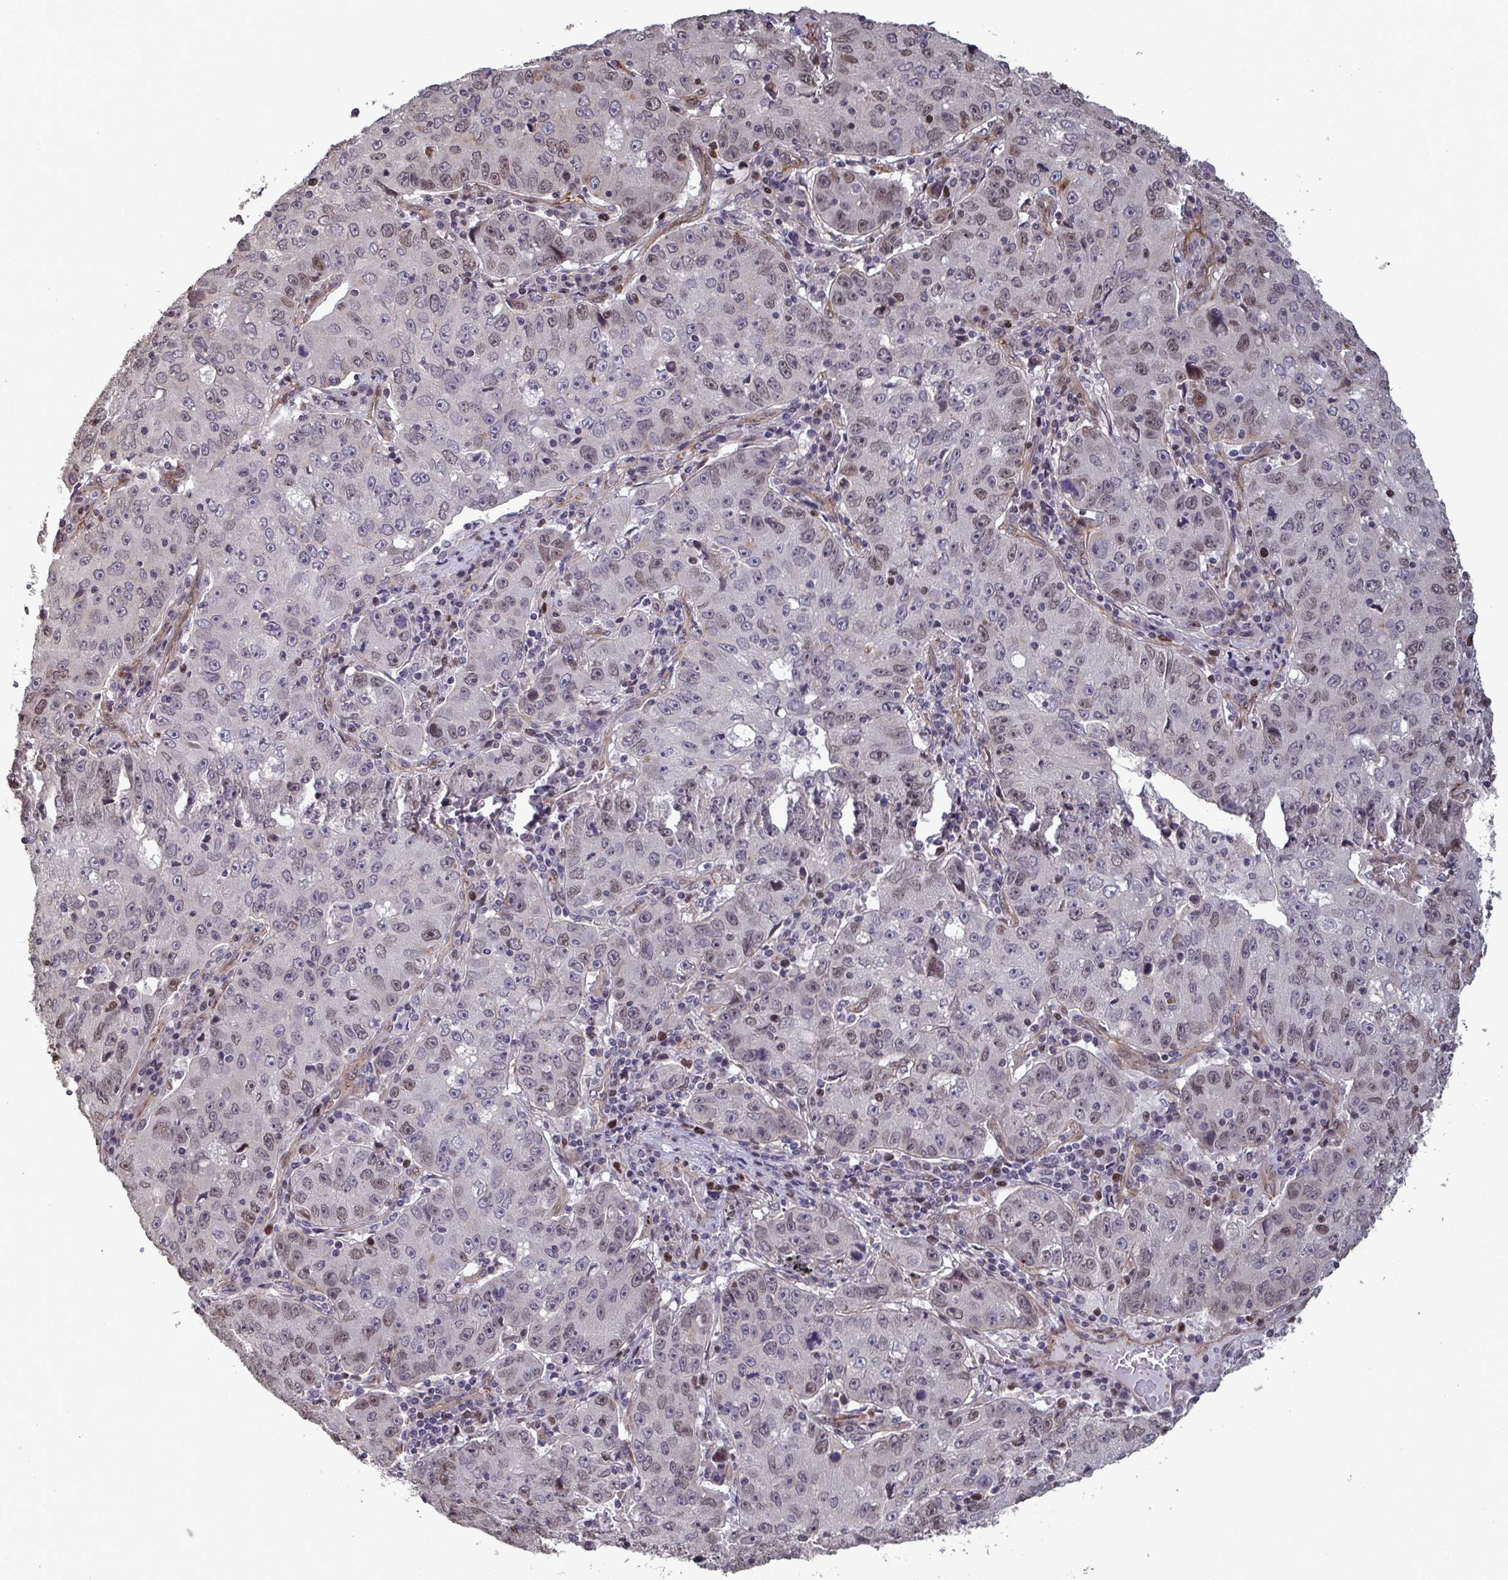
{"staining": {"intensity": "moderate", "quantity": "<25%", "location": "nuclear"}, "tissue": "lung cancer", "cell_type": "Tumor cells", "image_type": "cancer", "snomed": [{"axis": "morphology", "description": "Normal morphology"}, {"axis": "morphology", "description": "Adenocarcinoma, NOS"}, {"axis": "topography", "description": "Lymph node"}, {"axis": "topography", "description": "Lung"}], "caption": "Tumor cells exhibit low levels of moderate nuclear positivity in approximately <25% of cells in human lung cancer.", "gene": "IPO5", "patient": {"sex": "female", "age": 57}}